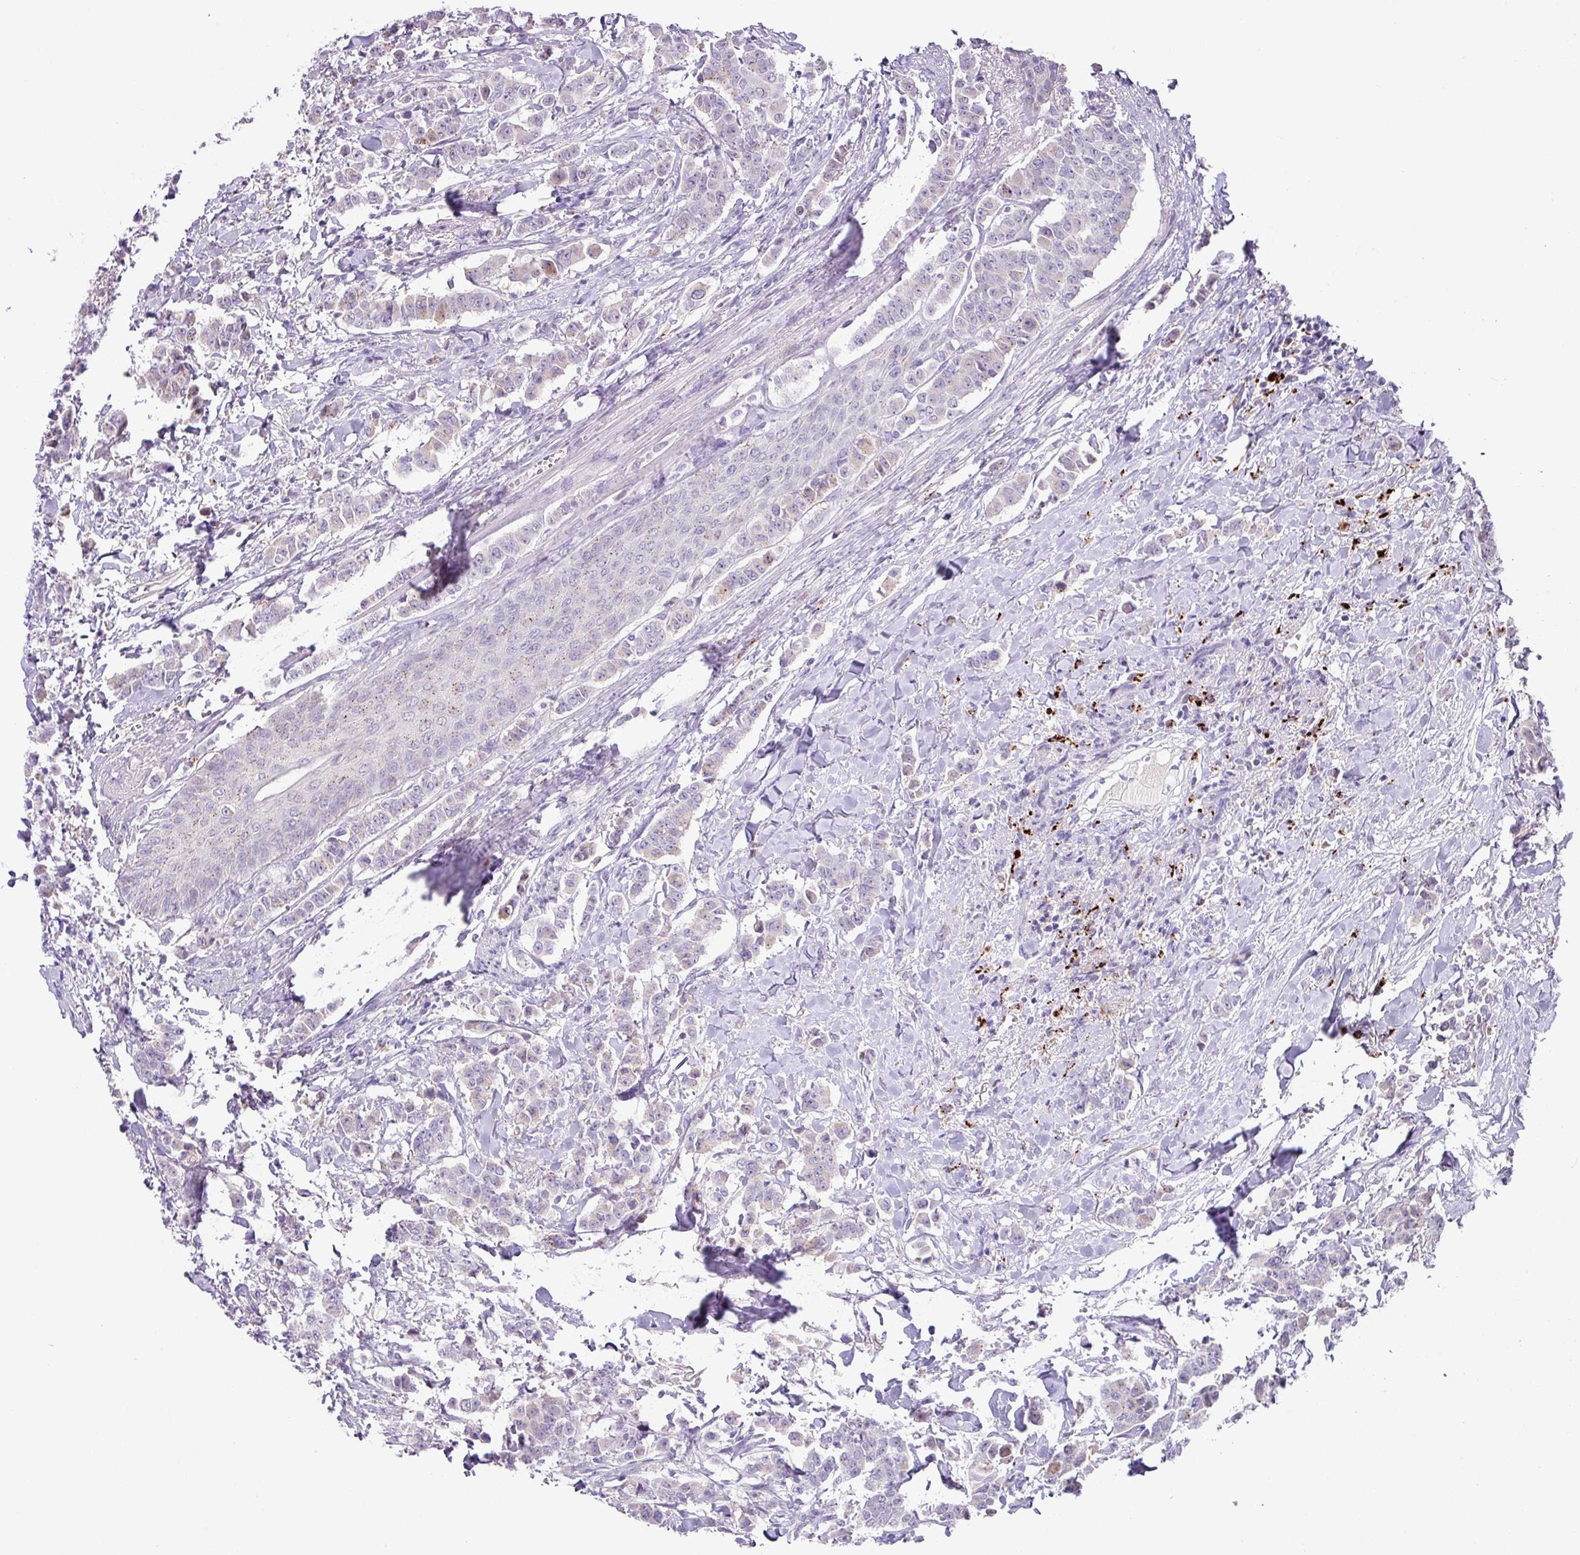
{"staining": {"intensity": "negative", "quantity": "none", "location": "none"}, "tissue": "breast cancer", "cell_type": "Tumor cells", "image_type": "cancer", "snomed": [{"axis": "morphology", "description": "Duct carcinoma"}, {"axis": "topography", "description": "Breast"}], "caption": "High magnification brightfield microscopy of breast invasive ductal carcinoma stained with DAB (brown) and counterstained with hematoxylin (blue): tumor cells show no significant expression.", "gene": "PLEKHH3", "patient": {"sex": "female", "age": 40}}